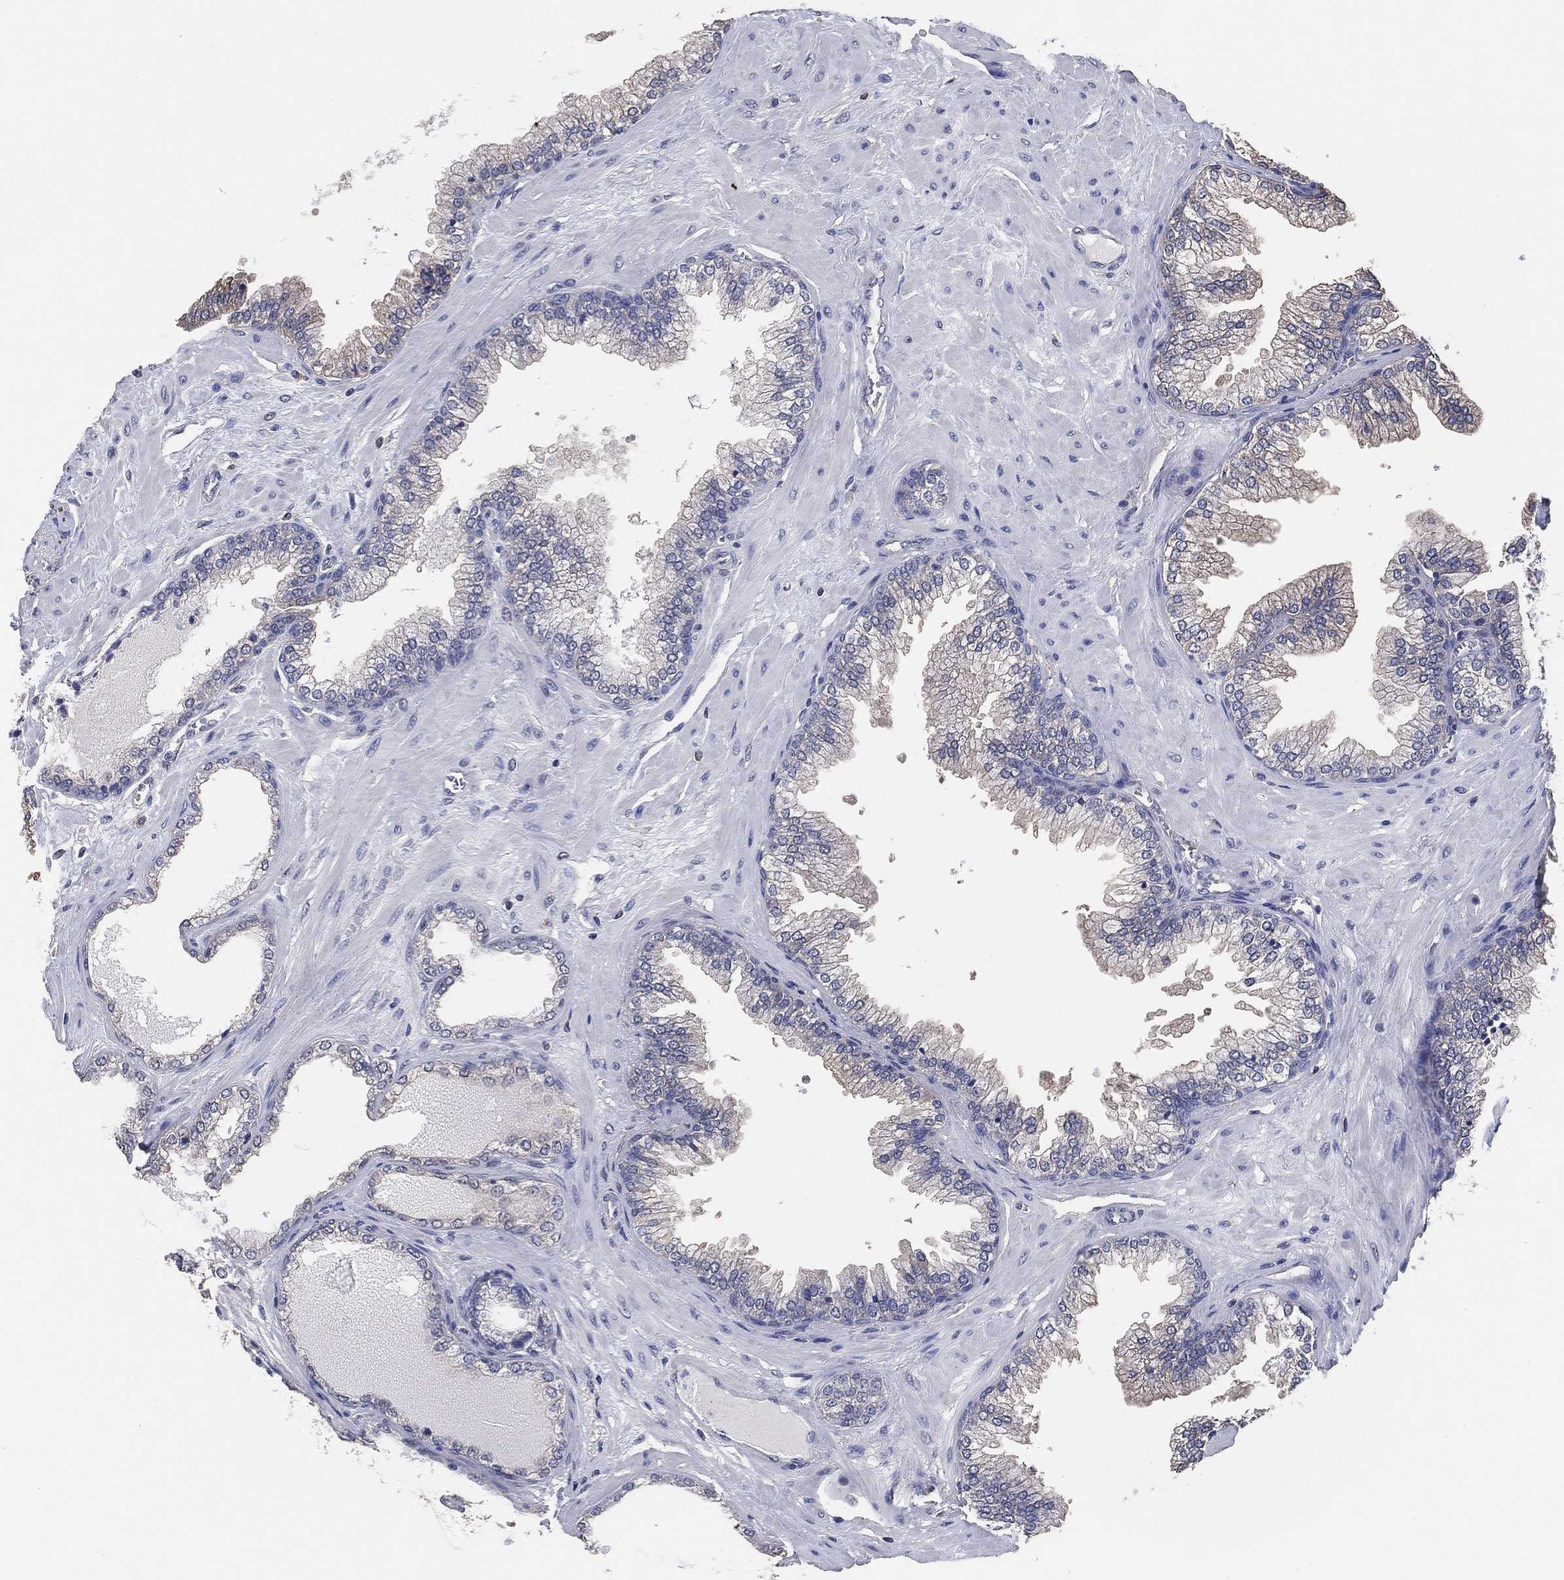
{"staining": {"intensity": "negative", "quantity": "none", "location": "none"}, "tissue": "prostate cancer", "cell_type": "Tumor cells", "image_type": "cancer", "snomed": [{"axis": "morphology", "description": "Adenocarcinoma, Low grade"}, {"axis": "topography", "description": "Prostate"}], "caption": "Histopathology image shows no significant protein staining in tumor cells of prostate low-grade adenocarcinoma.", "gene": "KLK5", "patient": {"sex": "male", "age": 72}}